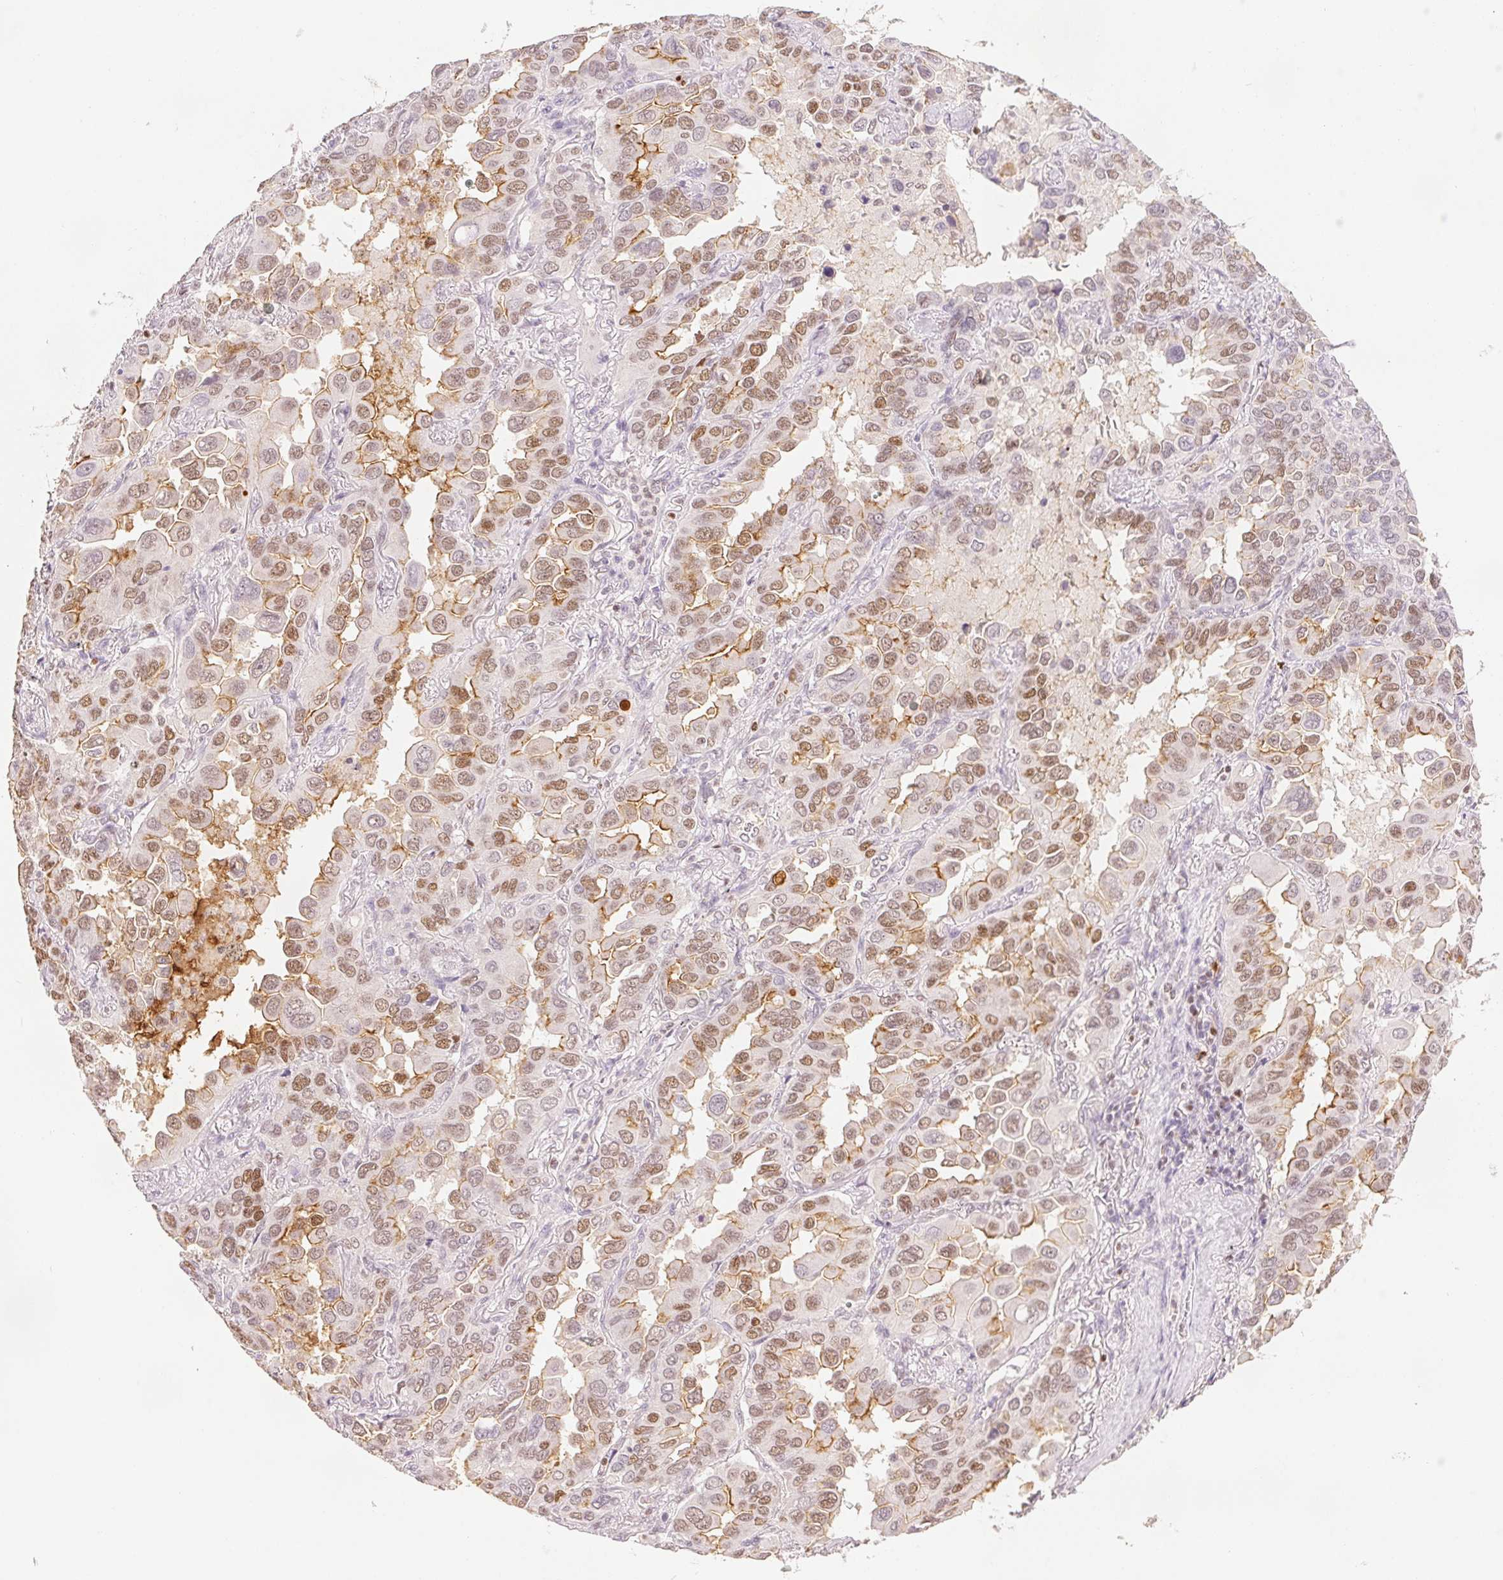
{"staining": {"intensity": "moderate", "quantity": "<25%", "location": "cytoplasmic/membranous,nuclear"}, "tissue": "lung cancer", "cell_type": "Tumor cells", "image_type": "cancer", "snomed": [{"axis": "morphology", "description": "Adenocarcinoma, NOS"}, {"axis": "topography", "description": "Lung"}], "caption": "An image showing moderate cytoplasmic/membranous and nuclear staining in approximately <25% of tumor cells in adenocarcinoma (lung), as visualized by brown immunohistochemical staining.", "gene": "RUNX2", "patient": {"sex": "male", "age": 64}}